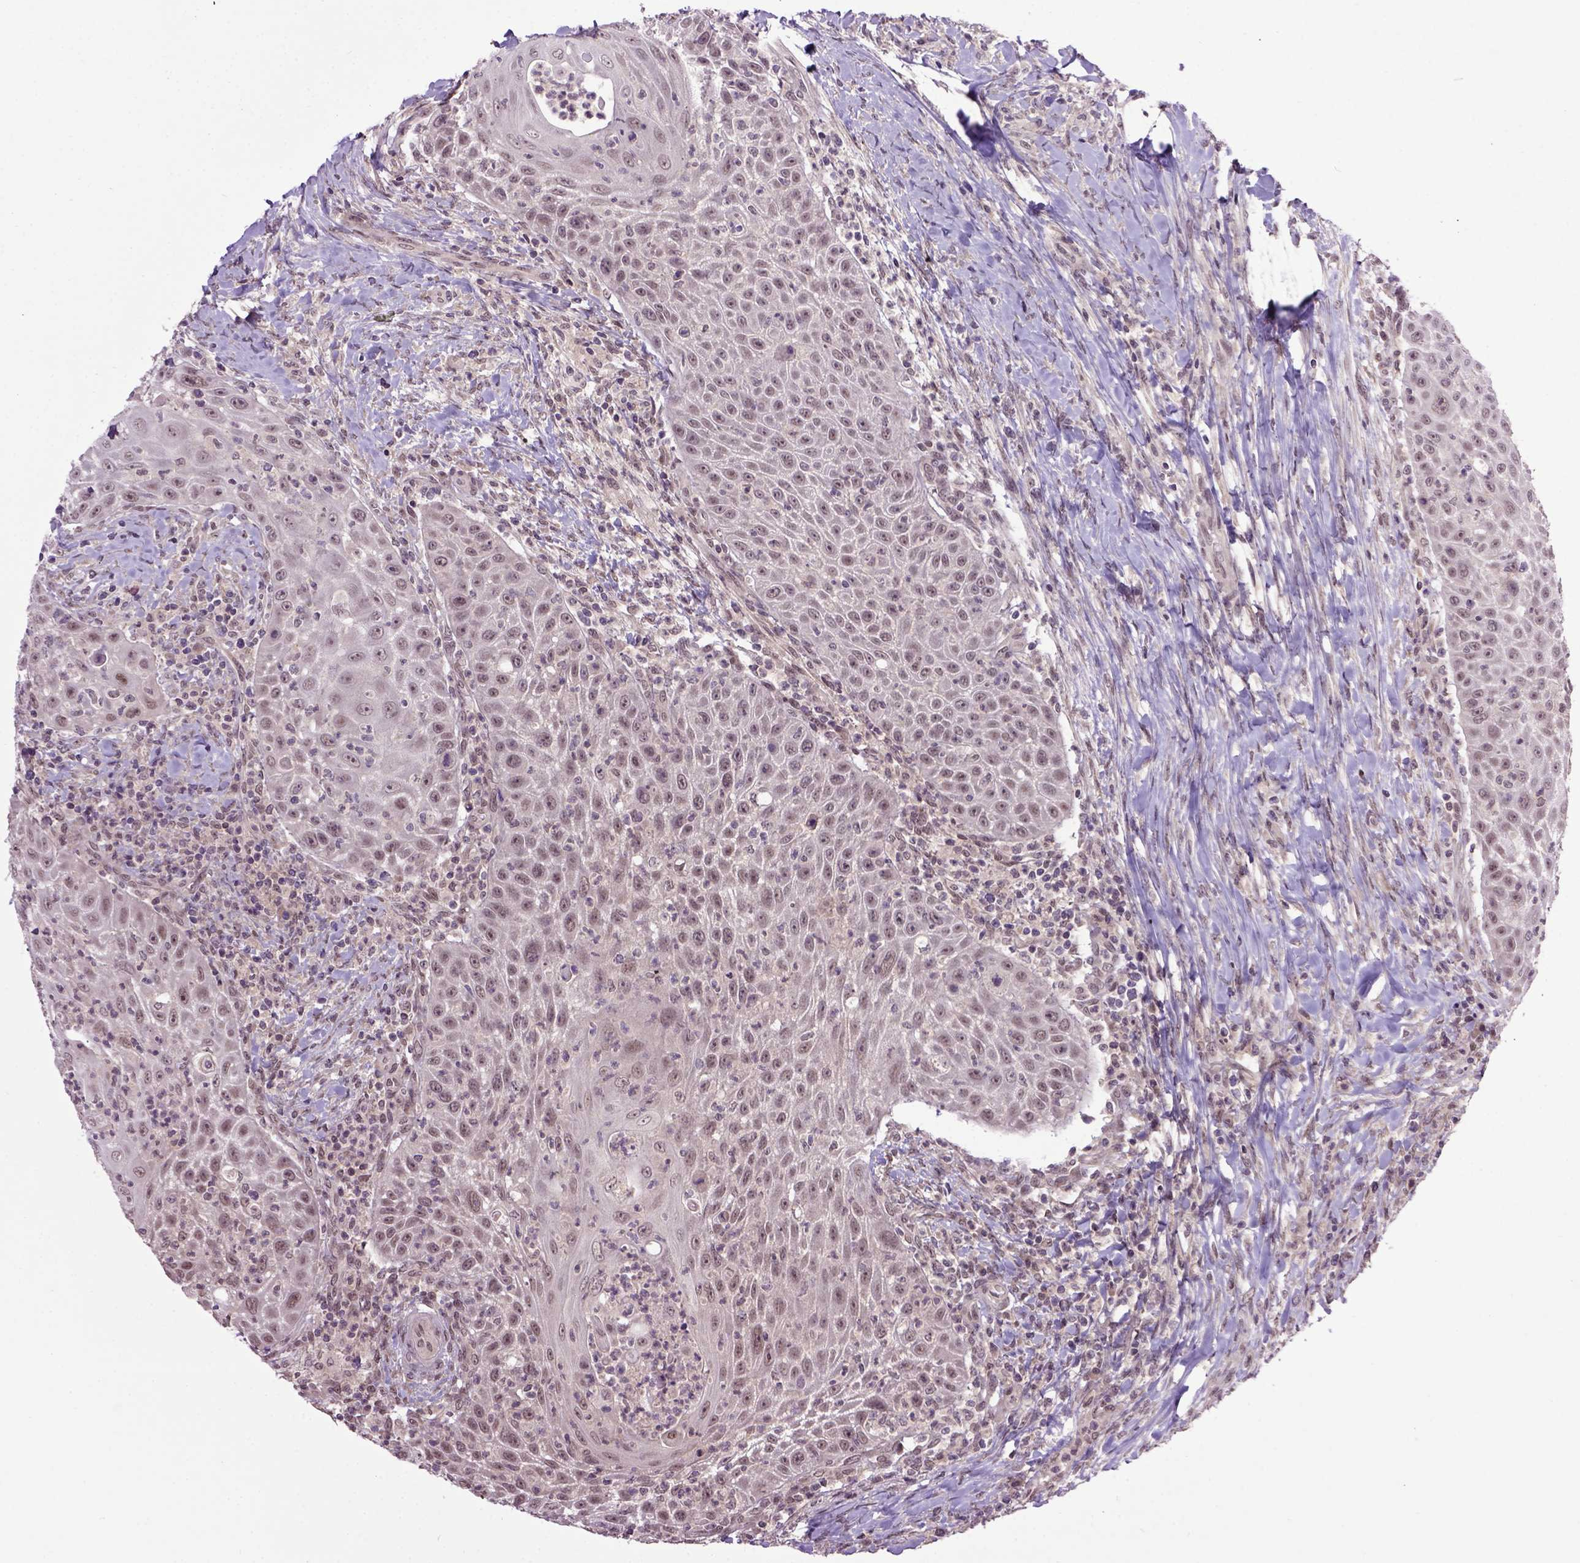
{"staining": {"intensity": "weak", "quantity": ">75%", "location": "nuclear"}, "tissue": "head and neck cancer", "cell_type": "Tumor cells", "image_type": "cancer", "snomed": [{"axis": "morphology", "description": "Squamous cell carcinoma, NOS"}, {"axis": "topography", "description": "Head-Neck"}], "caption": "Tumor cells show low levels of weak nuclear expression in approximately >75% of cells in human head and neck squamous cell carcinoma. Using DAB (brown) and hematoxylin (blue) stains, captured at high magnification using brightfield microscopy.", "gene": "RAB43", "patient": {"sex": "male", "age": 69}}